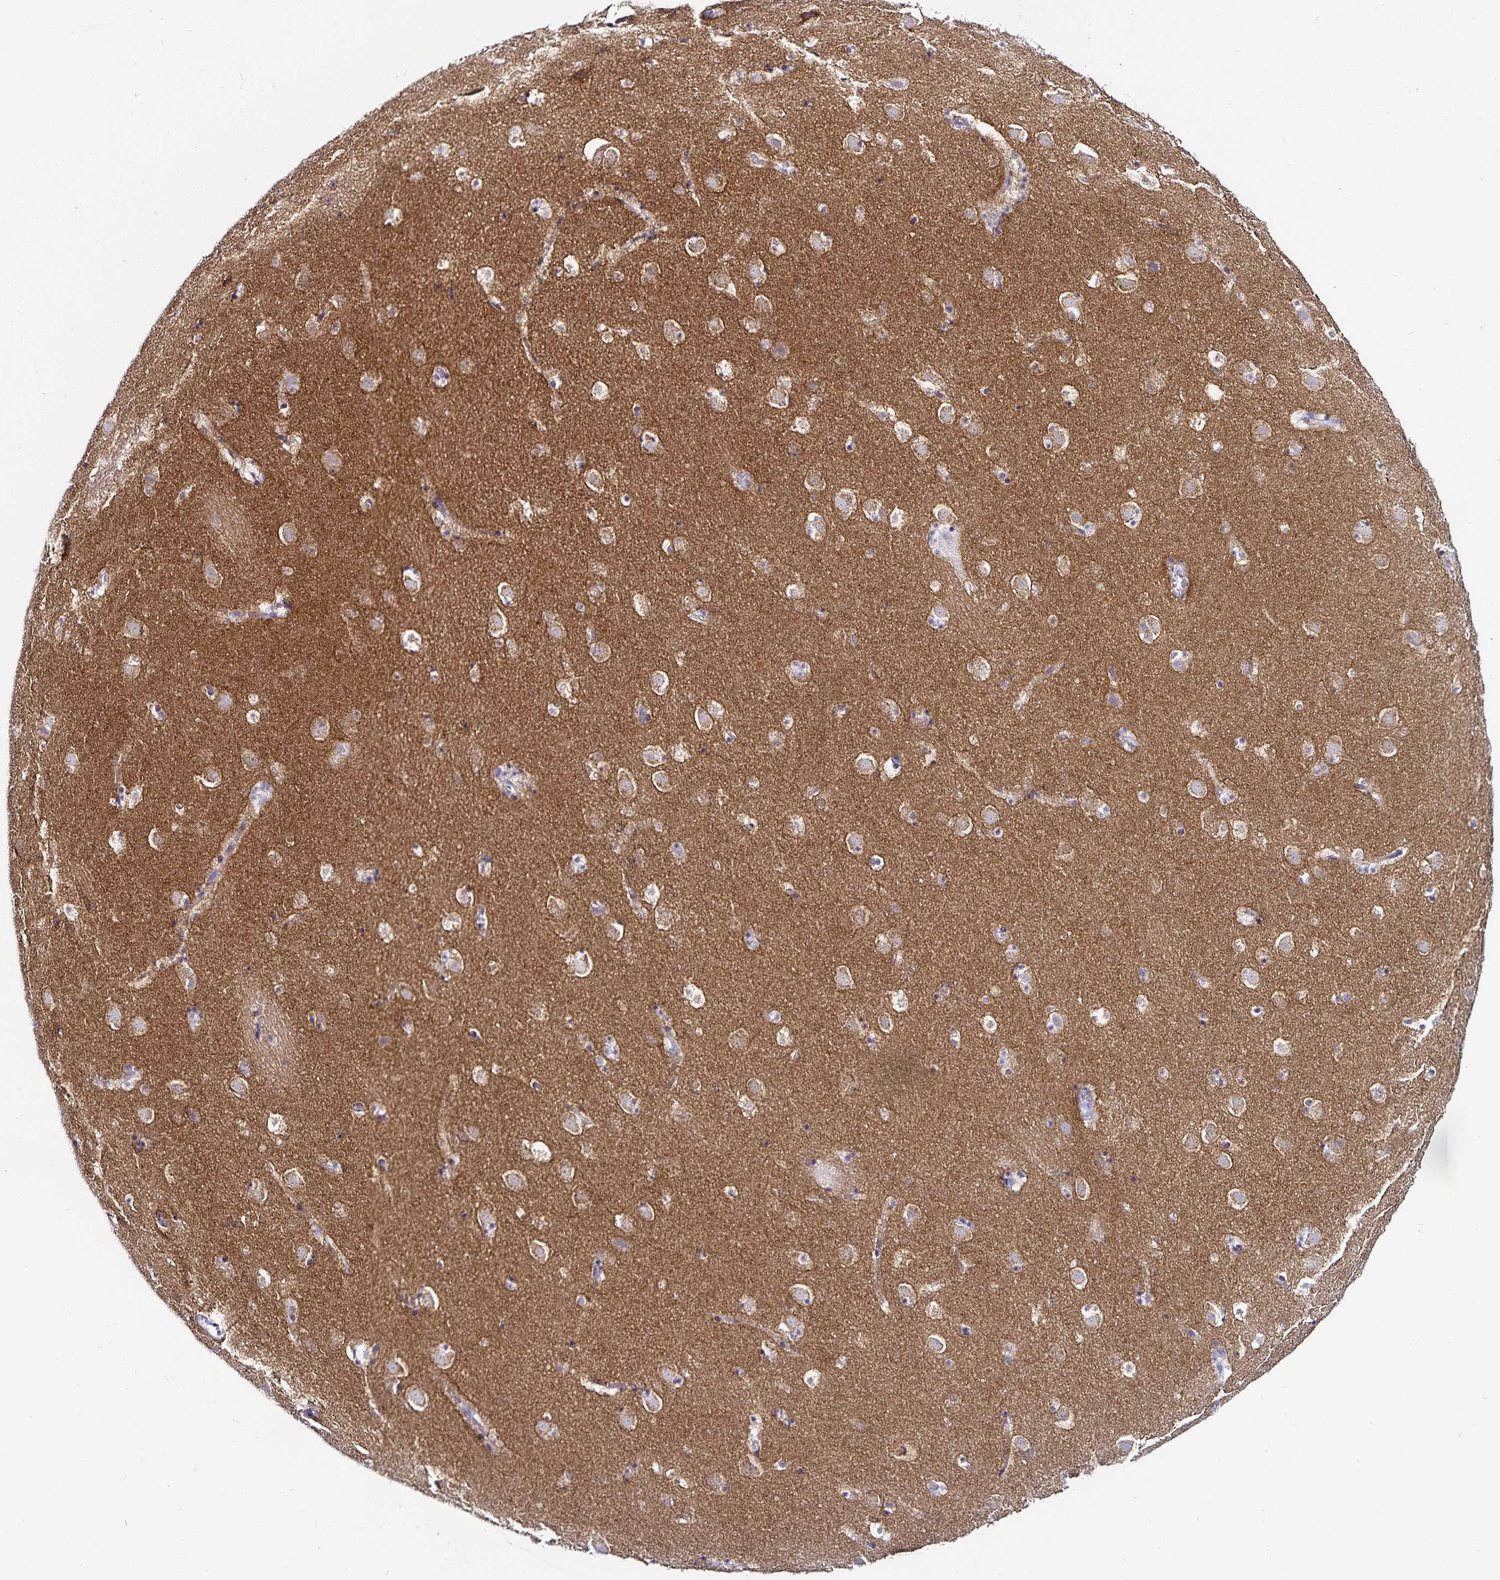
{"staining": {"intensity": "negative", "quantity": "none", "location": "none"}, "tissue": "caudate", "cell_type": "Glial cells", "image_type": "normal", "snomed": [{"axis": "morphology", "description": "Normal tissue, NOS"}, {"axis": "topography", "description": "Lateral ventricle wall"}], "caption": "Immunohistochemistry image of unremarkable human caudate stained for a protein (brown), which demonstrates no expression in glial cells.", "gene": "TSPAN7", "patient": {"sex": "male", "age": 37}}